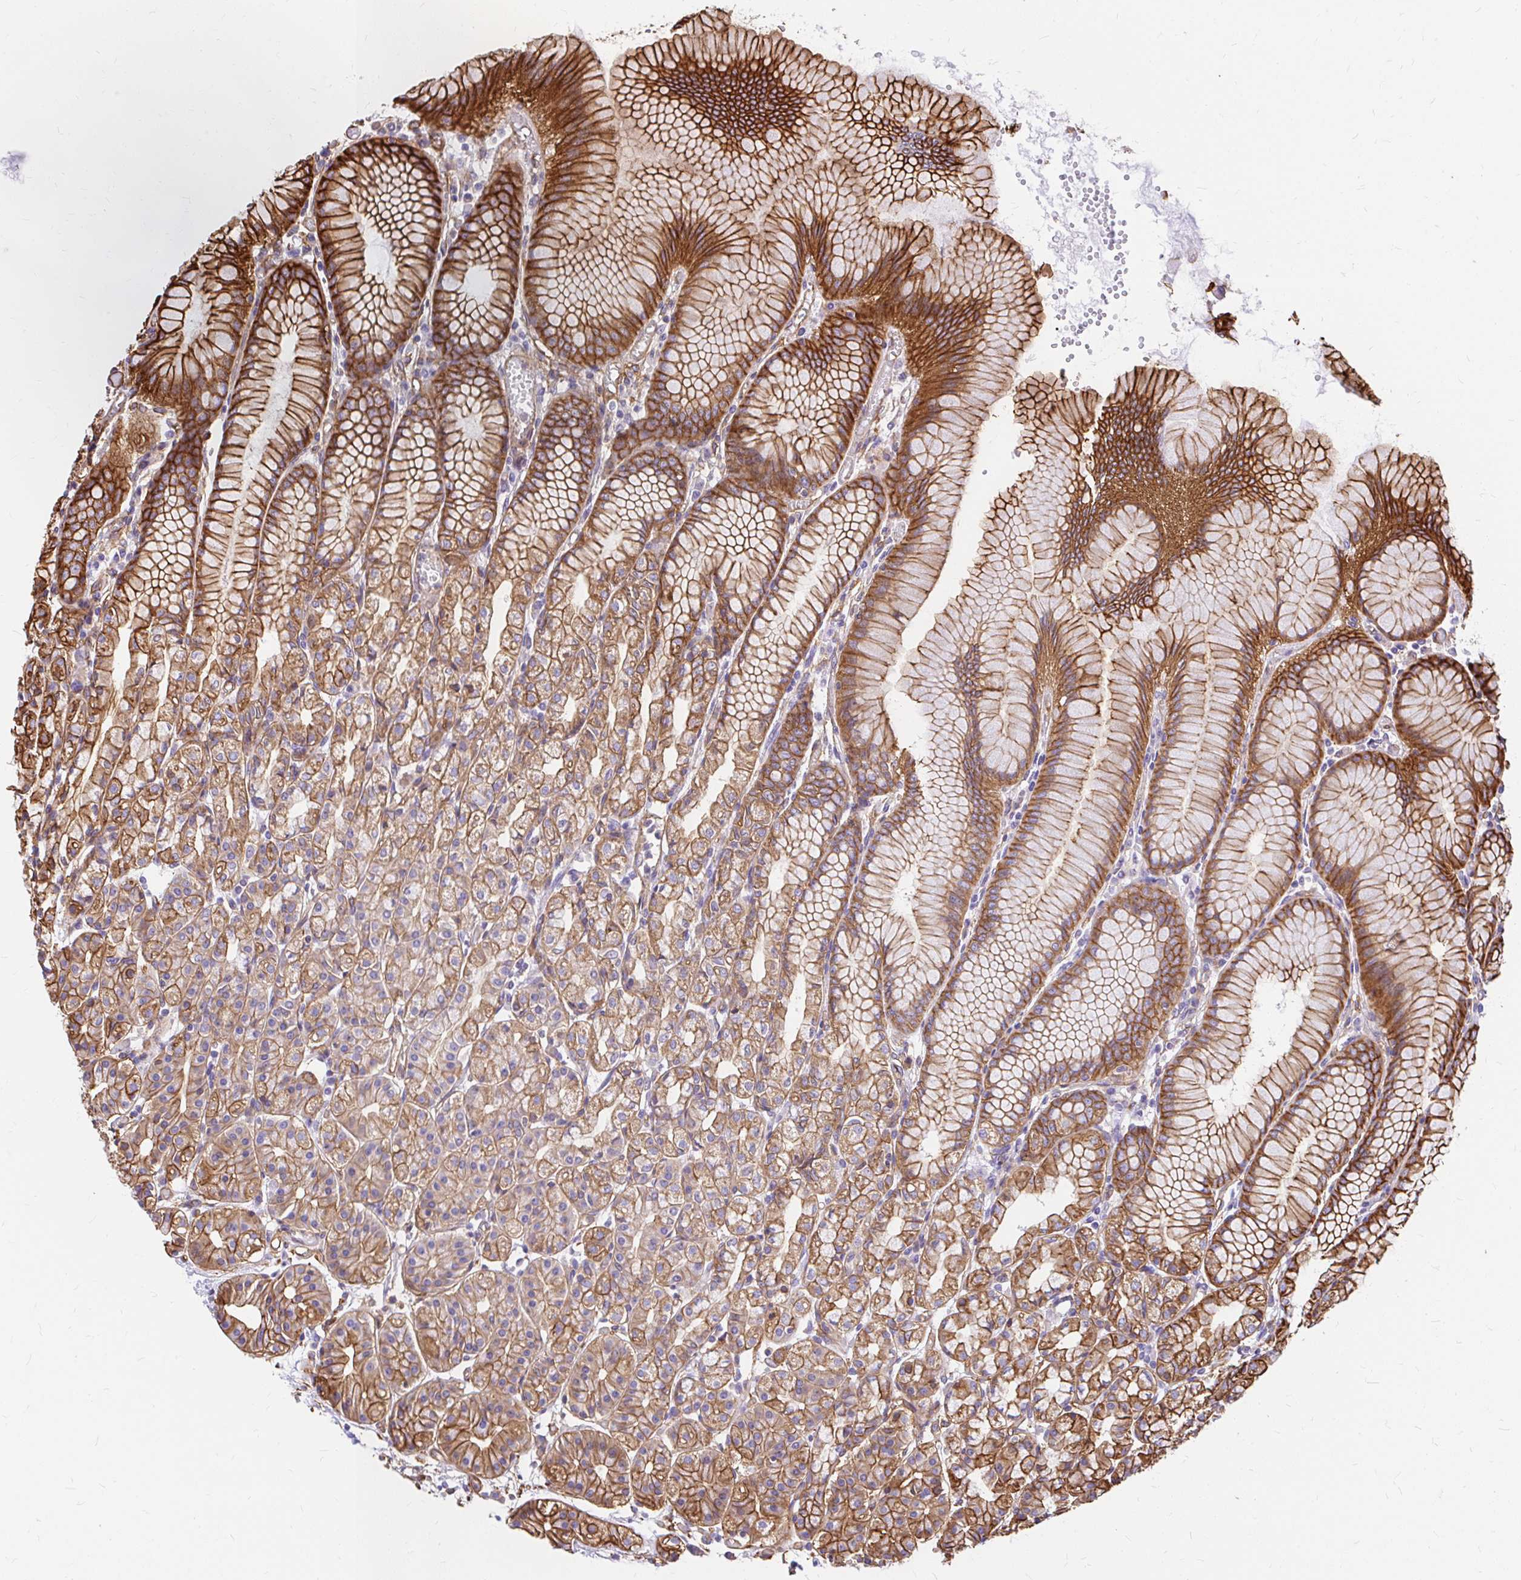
{"staining": {"intensity": "strong", "quantity": ">75%", "location": "cytoplasmic/membranous"}, "tissue": "stomach", "cell_type": "Glandular cells", "image_type": "normal", "snomed": [{"axis": "morphology", "description": "Normal tissue, NOS"}, {"axis": "topography", "description": "Stomach"}], "caption": "The image demonstrates a brown stain indicating the presence of a protein in the cytoplasmic/membranous of glandular cells in stomach. (DAB (3,3'-diaminobenzidine) IHC, brown staining for protein, blue staining for nuclei).", "gene": "MAP1LC3B2", "patient": {"sex": "female", "age": 57}}